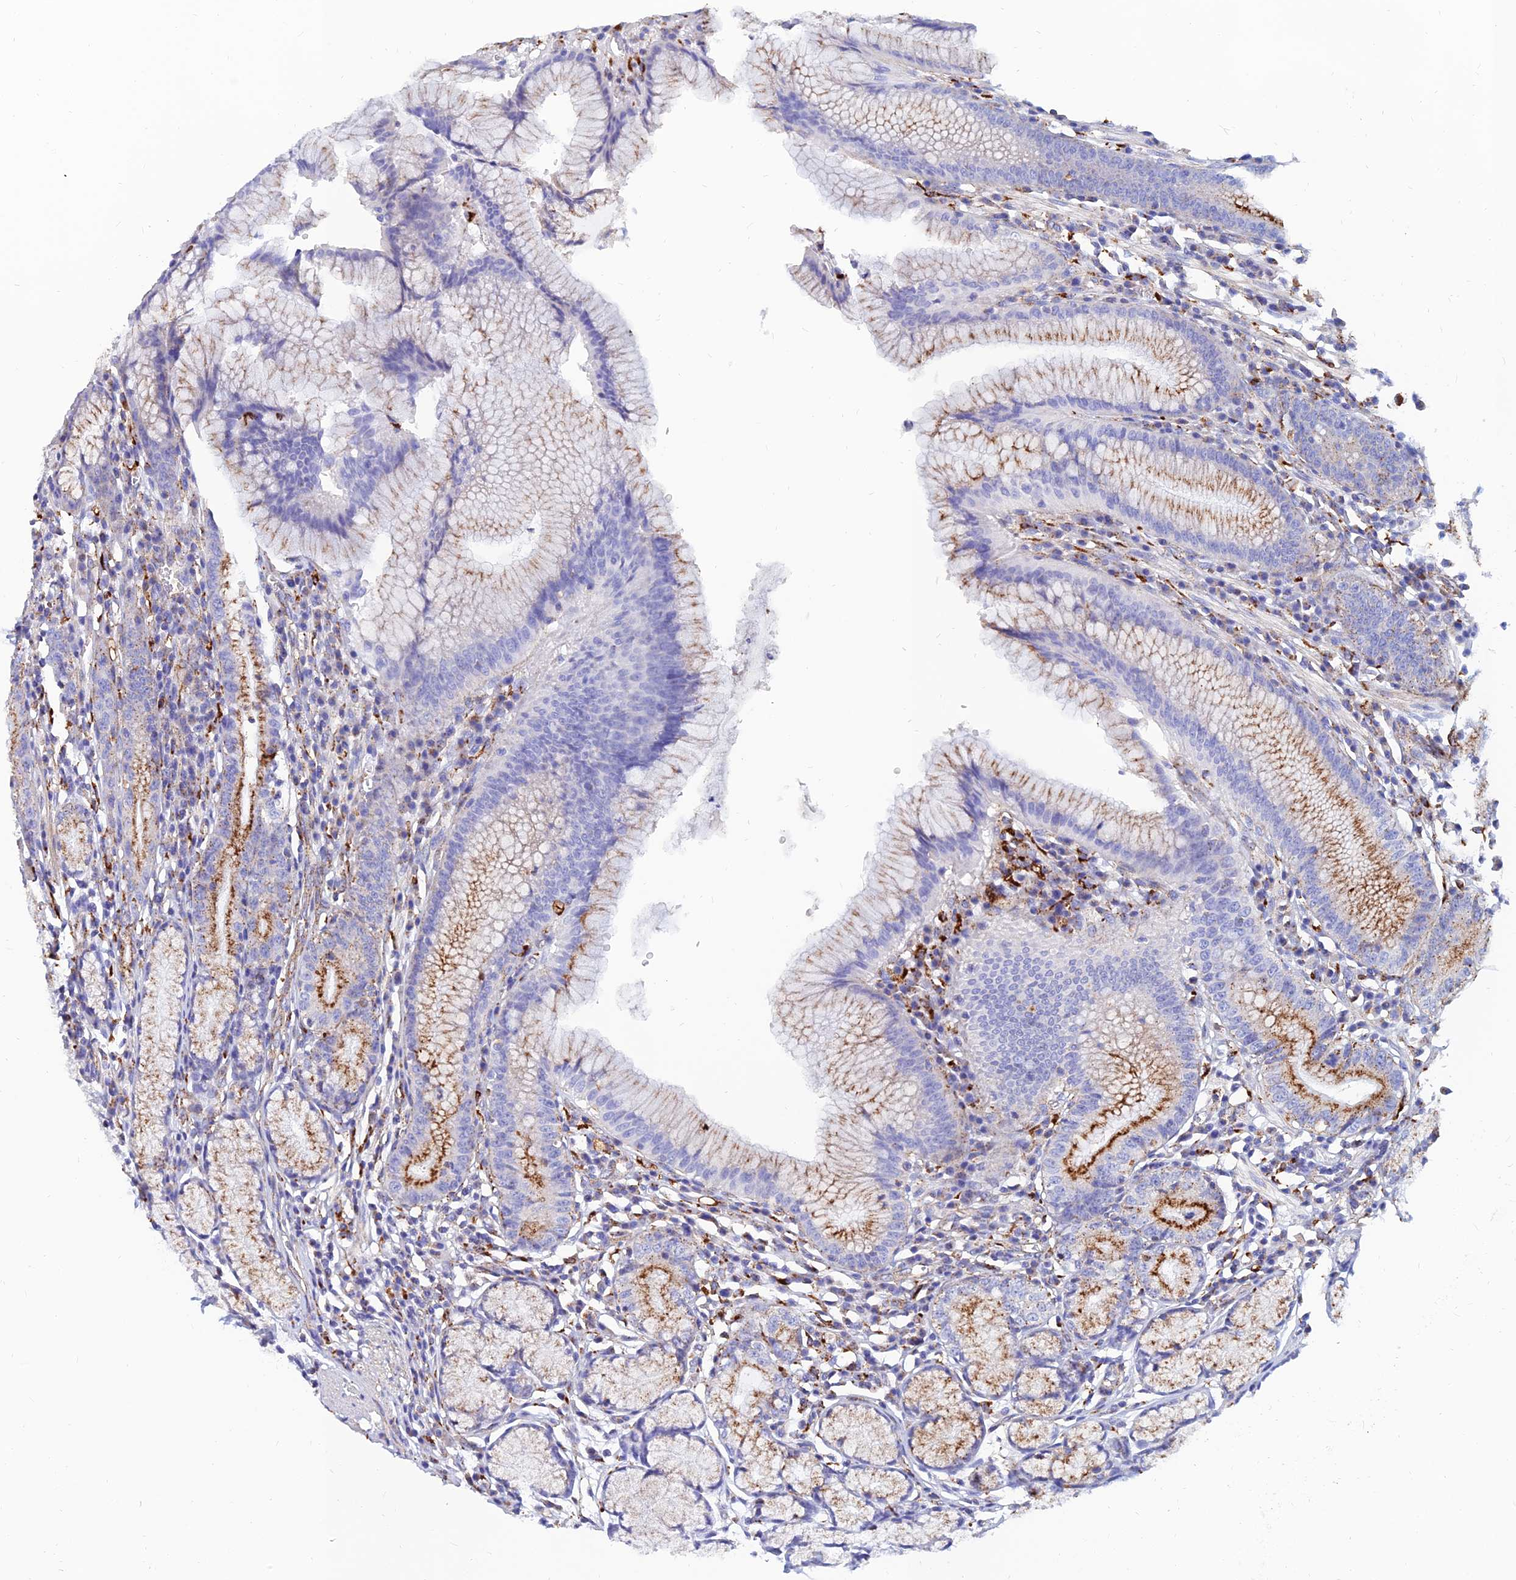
{"staining": {"intensity": "moderate", "quantity": "25%-75%", "location": "cytoplasmic/membranous"}, "tissue": "stomach", "cell_type": "Glandular cells", "image_type": "normal", "snomed": [{"axis": "morphology", "description": "Normal tissue, NOS"}, {"axis": "topography", "description": "Stomach"}], "caption": "A high-resolution micrograph shows immunohistochemistry (IHC) staining of normal stomach, which shows moderate cytoplasmic/membranous staining in approximately 25%-75% of glandular cells. (DAB (3,3'-diaminobenzidine) = brown stain, brightfield microscopy at high magnification).", "gene": "SPNS1", "patient": {"sex": "male", "age": 55}}